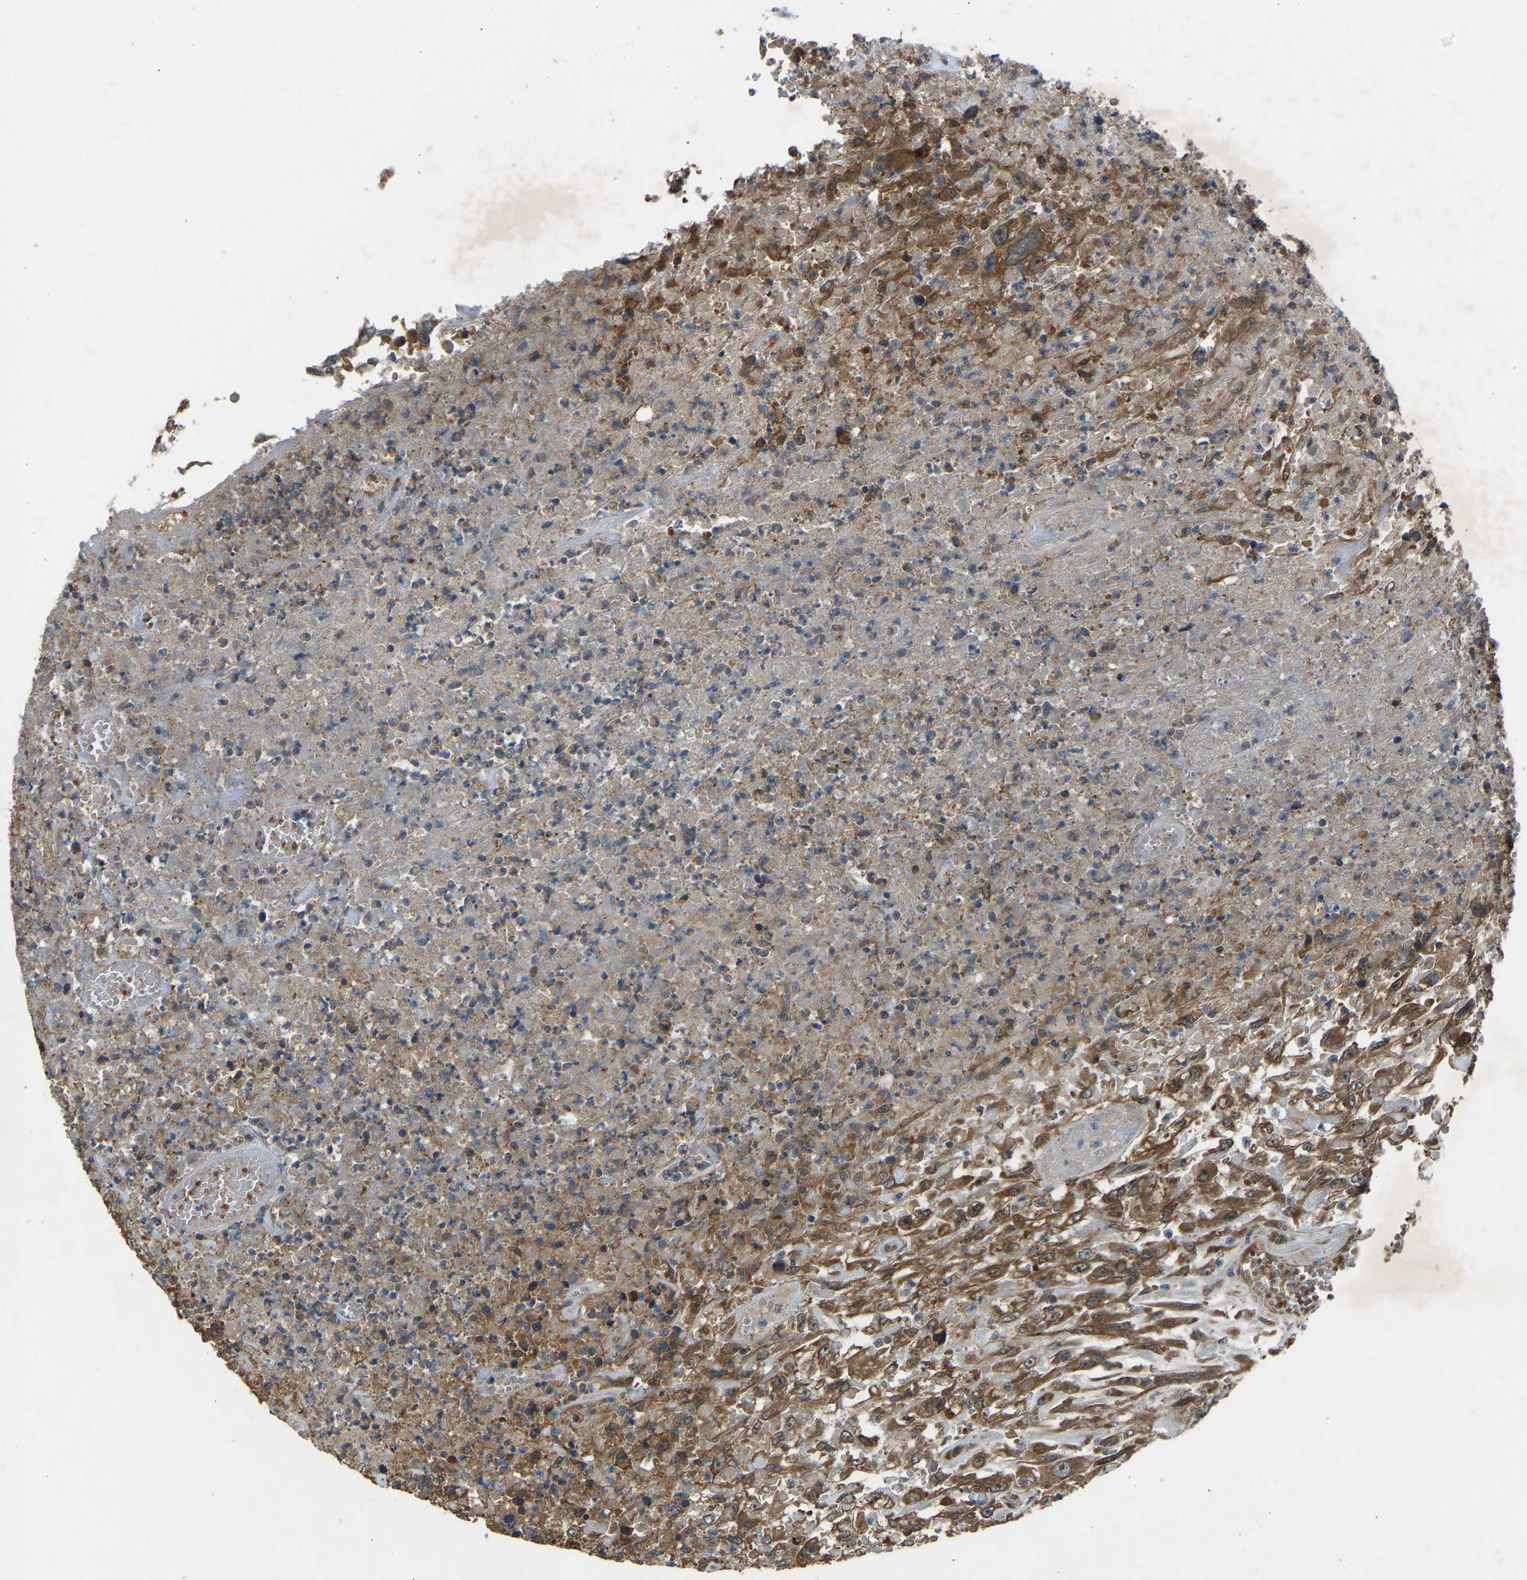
{"staining": {"intensity": "moderate", "quantity": ">75%", "location": "cytoplasmic/membranous"}, "tissue": "urothelial cancer", "cell_type": "Tumor cells", "image_type": "cancer", "snomed": [{"axis": "morphology", "description": "Urothelial carcinoma, High grade"}, {"axis": "topography", "description": "Urinary bladder"}], "caption": "DAB (3,3'-diaminobenzidine) immunohistochemical staining of human urothelial cancer exhibits moderate cytoplasmic/membranous protein expression in approximately >75% of tumor cells.", "gene": "GAS2L1", "patient": {"sex": "male", "age": 46}}